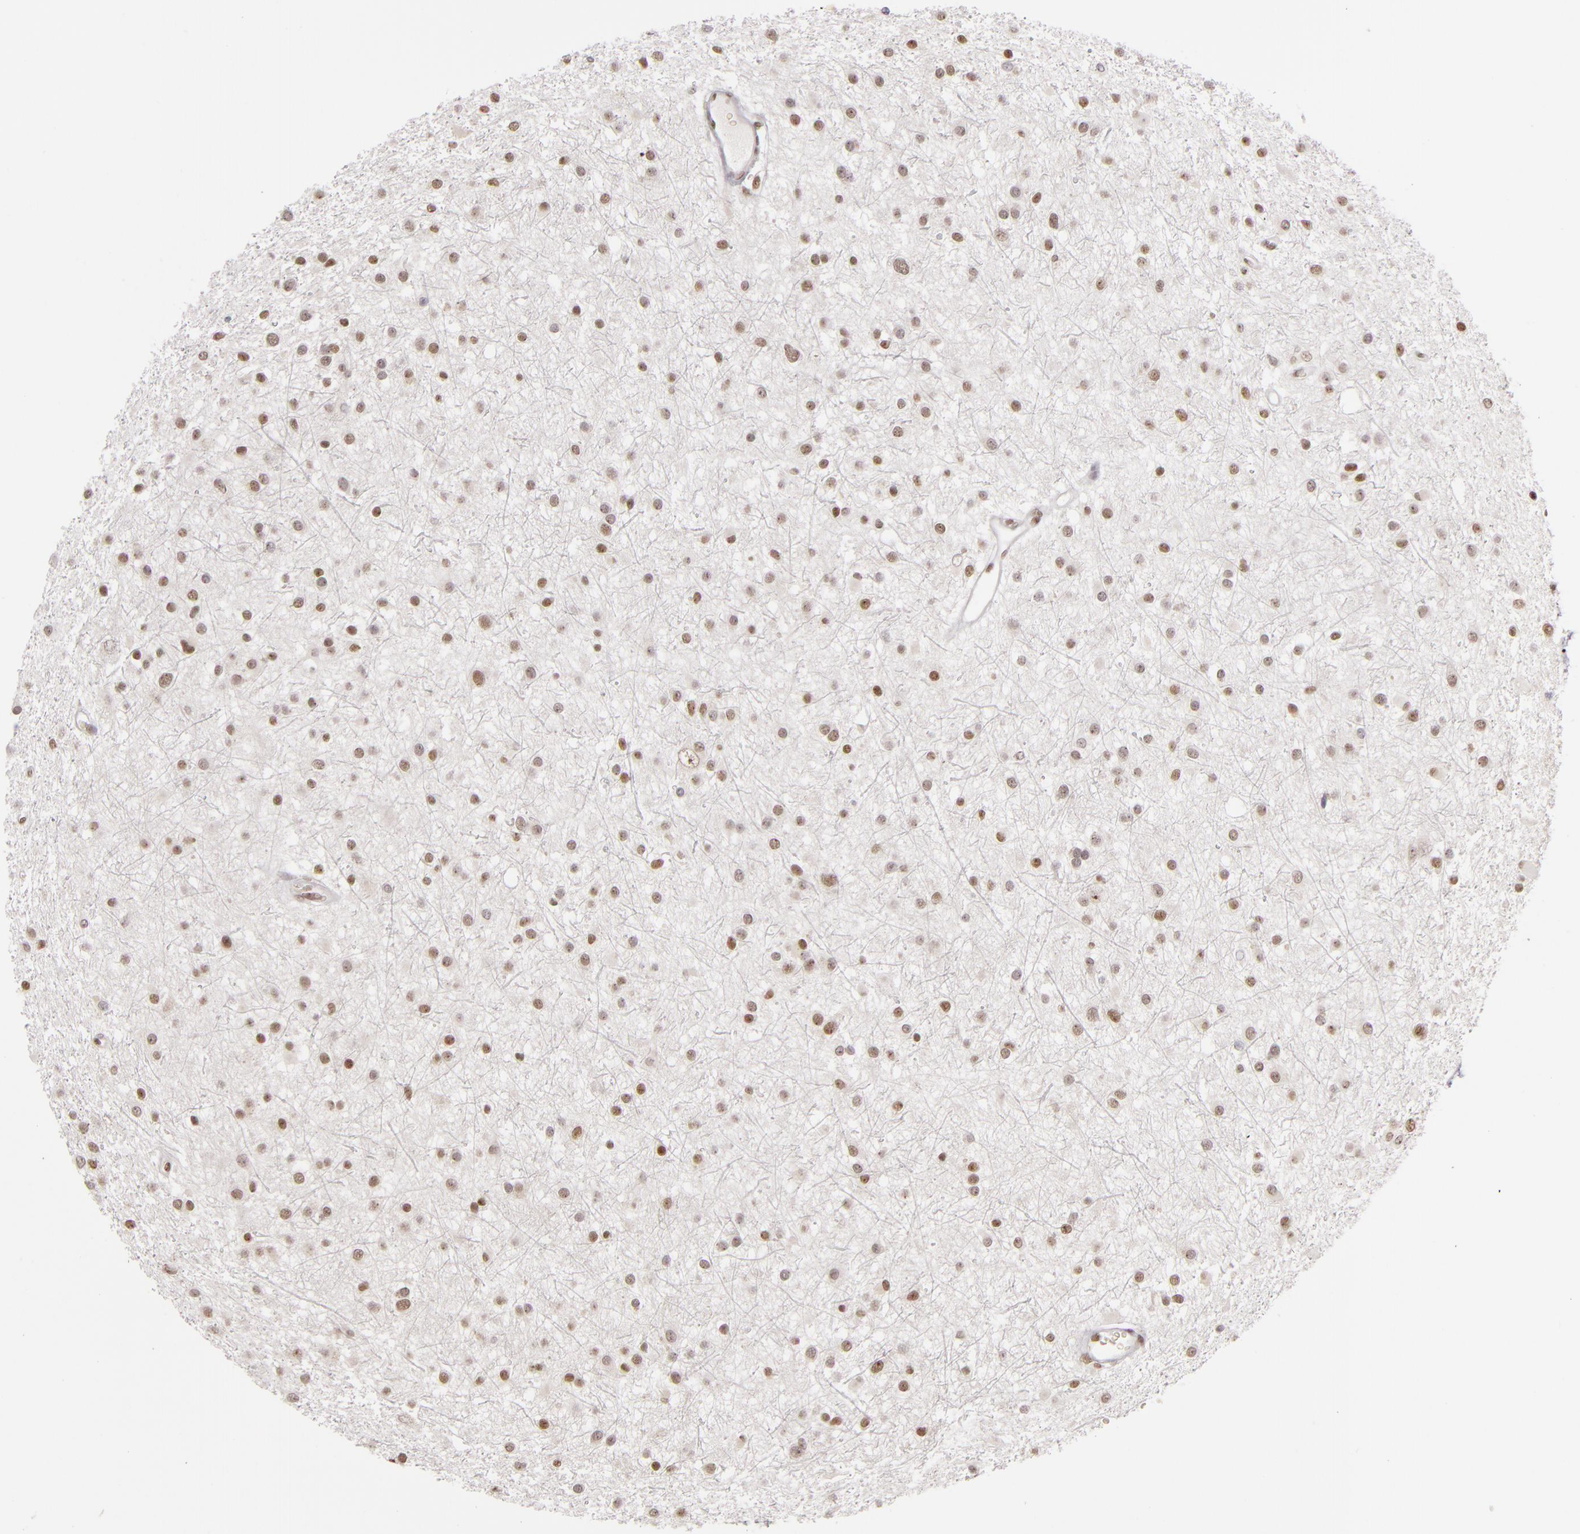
{"staining": {"intensity": "moderate", "quantity": ">75%", "location": "nuclear"}, "tissue": "glioma", "cell_type": "Tumor cells", "image_type": "cancer", "snomed": [{"axis": "morphology", "description": "Glioma, malignant, Low grade"}, {"axis": "topography", "description": "Brain"}], "caption": "The image reveals a brown stain indicating the presence of a protein in the nuclear of tumor cells in malignant low-grade glioma. (Stains: DAB in brown, nuclei in blue, Microscopy: brightfield microscopy at high magnification).", "gene": "DAXX", "patient": {"sex": "female", "age": 36}}